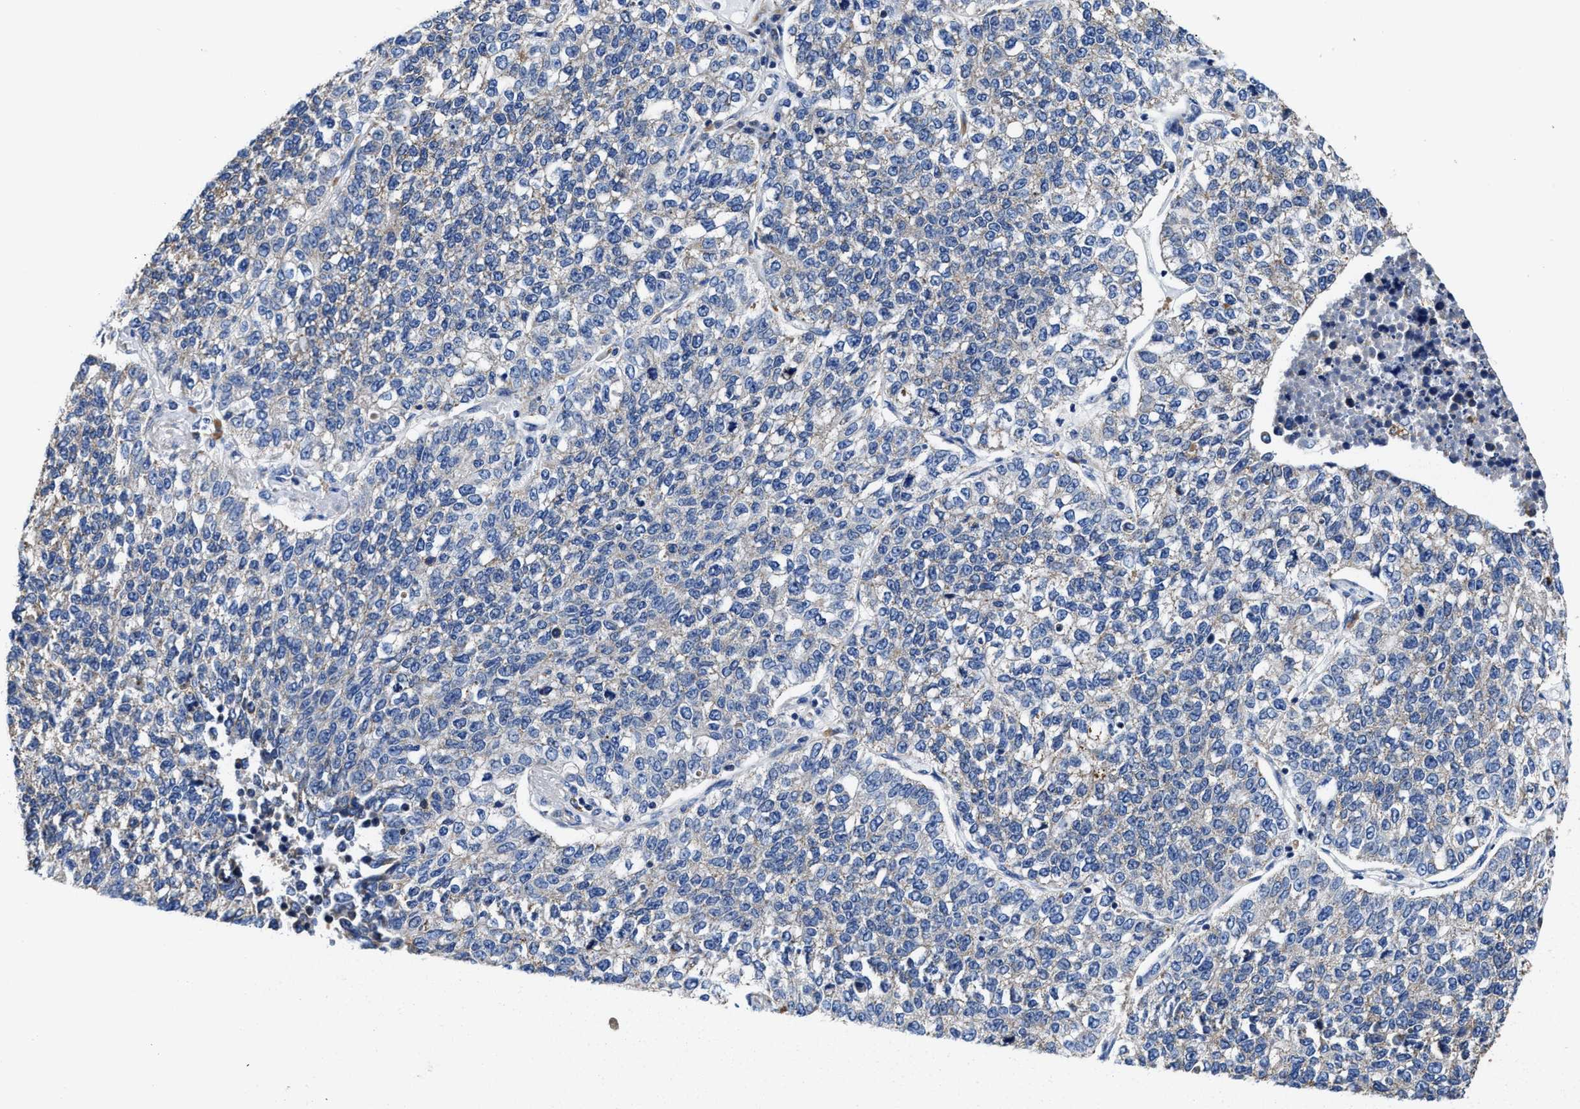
{"staining": {"intensity": "negative", "quantity": "none", "location": "none"}, "tissue": "lung cancer", "cell_type": "Tumor cells", "image_type": "cancer", "snomed": [{"axis": "morphology", "description": "Adenocarcinoma, NOS"}, {"axis": "topography", "description": "Lung"}], "caption": "Tumor cells show no significant staining in lung cancer (adenocarcinoma).", "gene": "TMEM30A", "patient": {"sex": "male", "age": 49}}